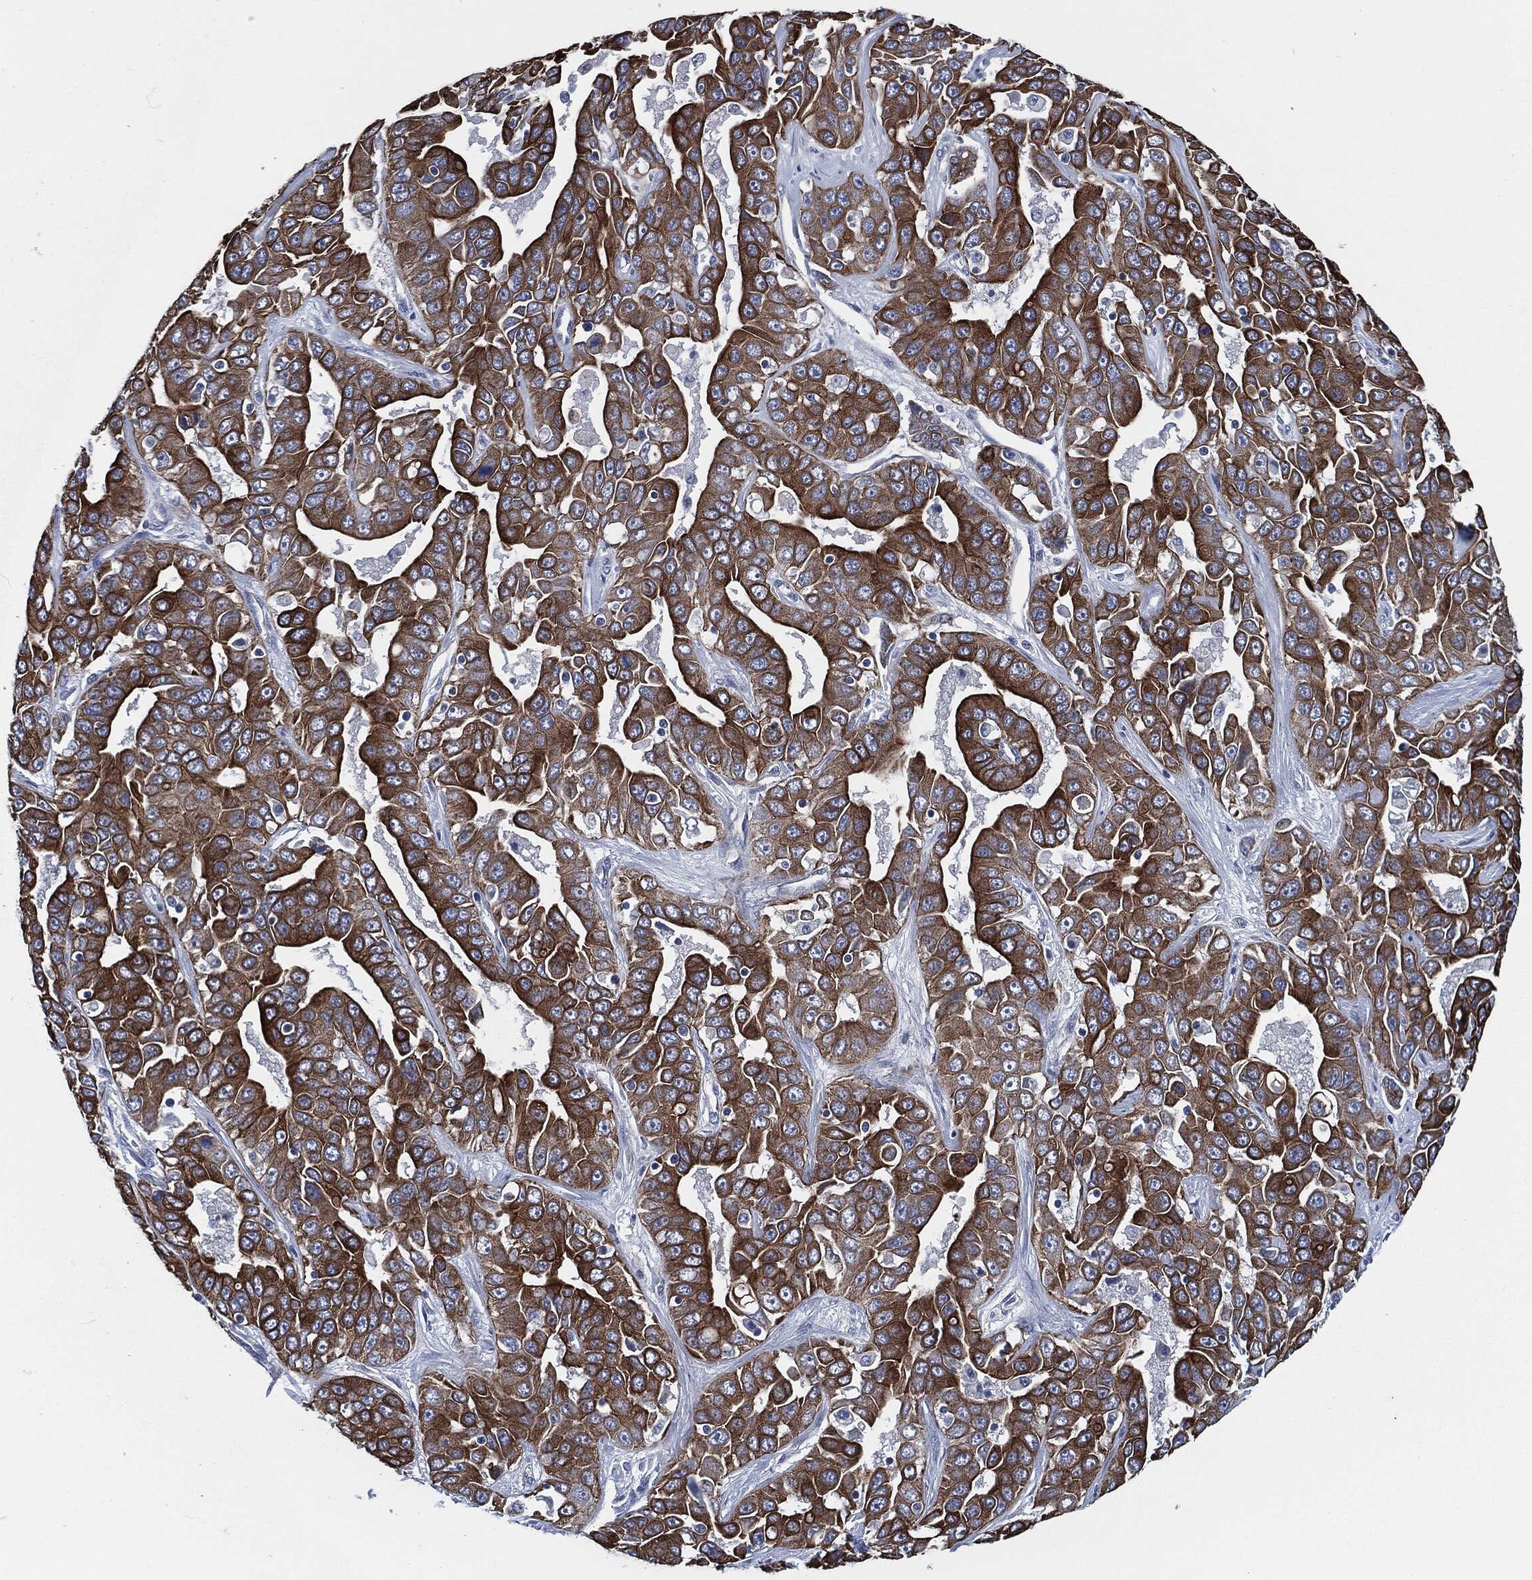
{"staining": {"intensity": "strong", "quantity": ">75%", "location": "cytoplasmic/membranous"}, "tissue": "liver cancer", "cell_type": "Tumor cells", "image_type": "cancer", "snomed": [{"axis": "morphology", "description": "Cholangiocarcinoma"}, {"axis": "topography", "description": "Liver"}], "caption": "Liver cancer (cholangiocarcinoma) stained with DAB IHC exhibits high levels of strong cytoplasmic/membranous expression in approximately >75% of tumor cells.", "gene": "SHROOM2", "patient": {"sex": "female", "age": 52}}